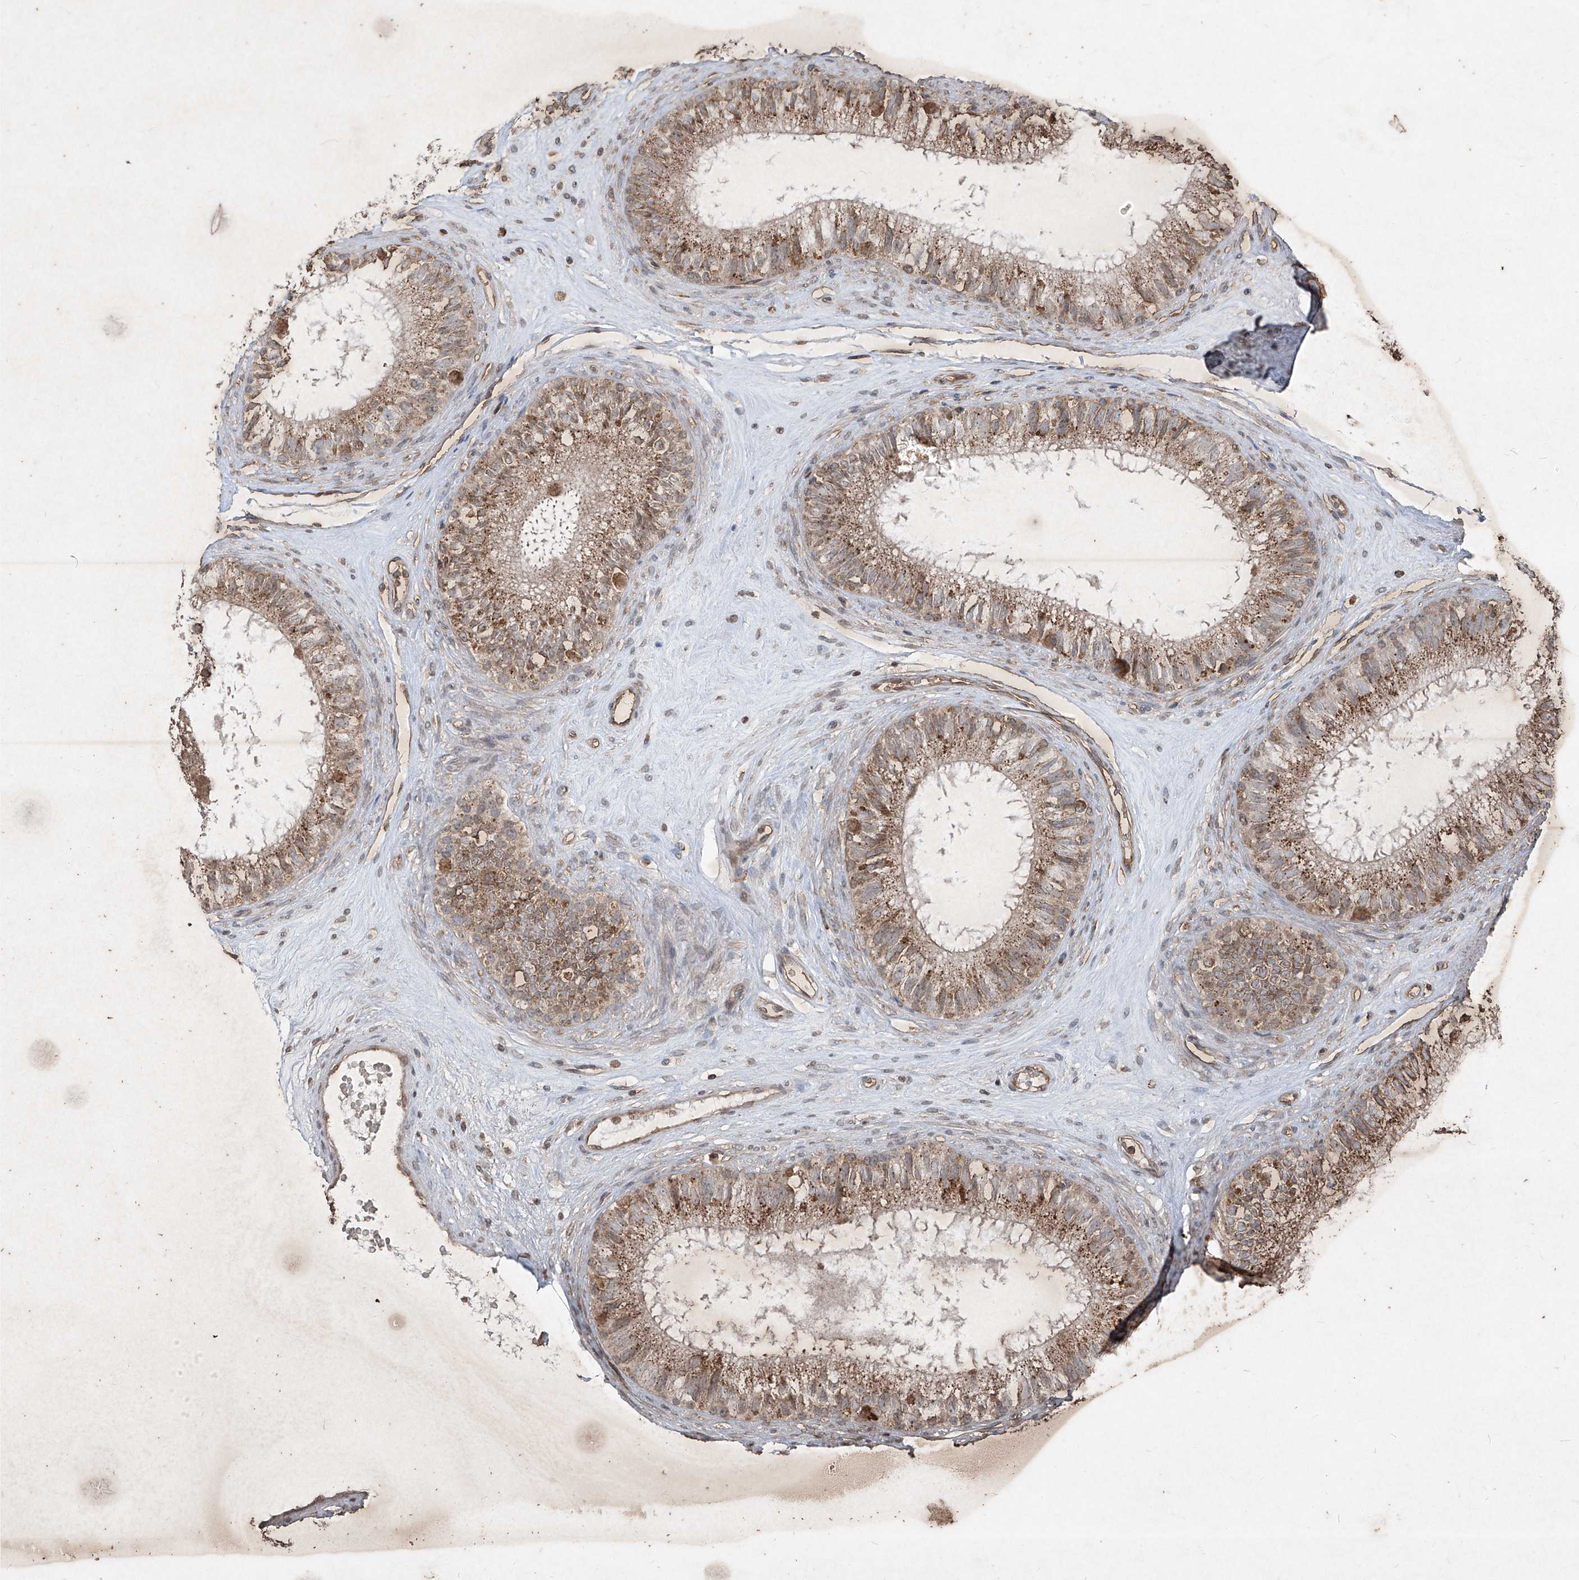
{"staining": {"intensity": "strong", "quantity": ">75%", "location": "cytoplasmic/membranous"}, "tissue": "epididymis", "cell_type": "Glandular cells", "image_type": "normal", "snomed": [{"axis": "morphology", "description": "Normal tissue, NOS"}, {"axis": "topography", "description": "Epididymis"}], "caption": "Immunohistochemical staining of benign human epididymis exhibits >75% levels of strong cytoplasmic/membranous protein positivity in about >75% of glandular cells.", "gene": "ABCD3", "patient": {"sex": "male", "age": 71}}